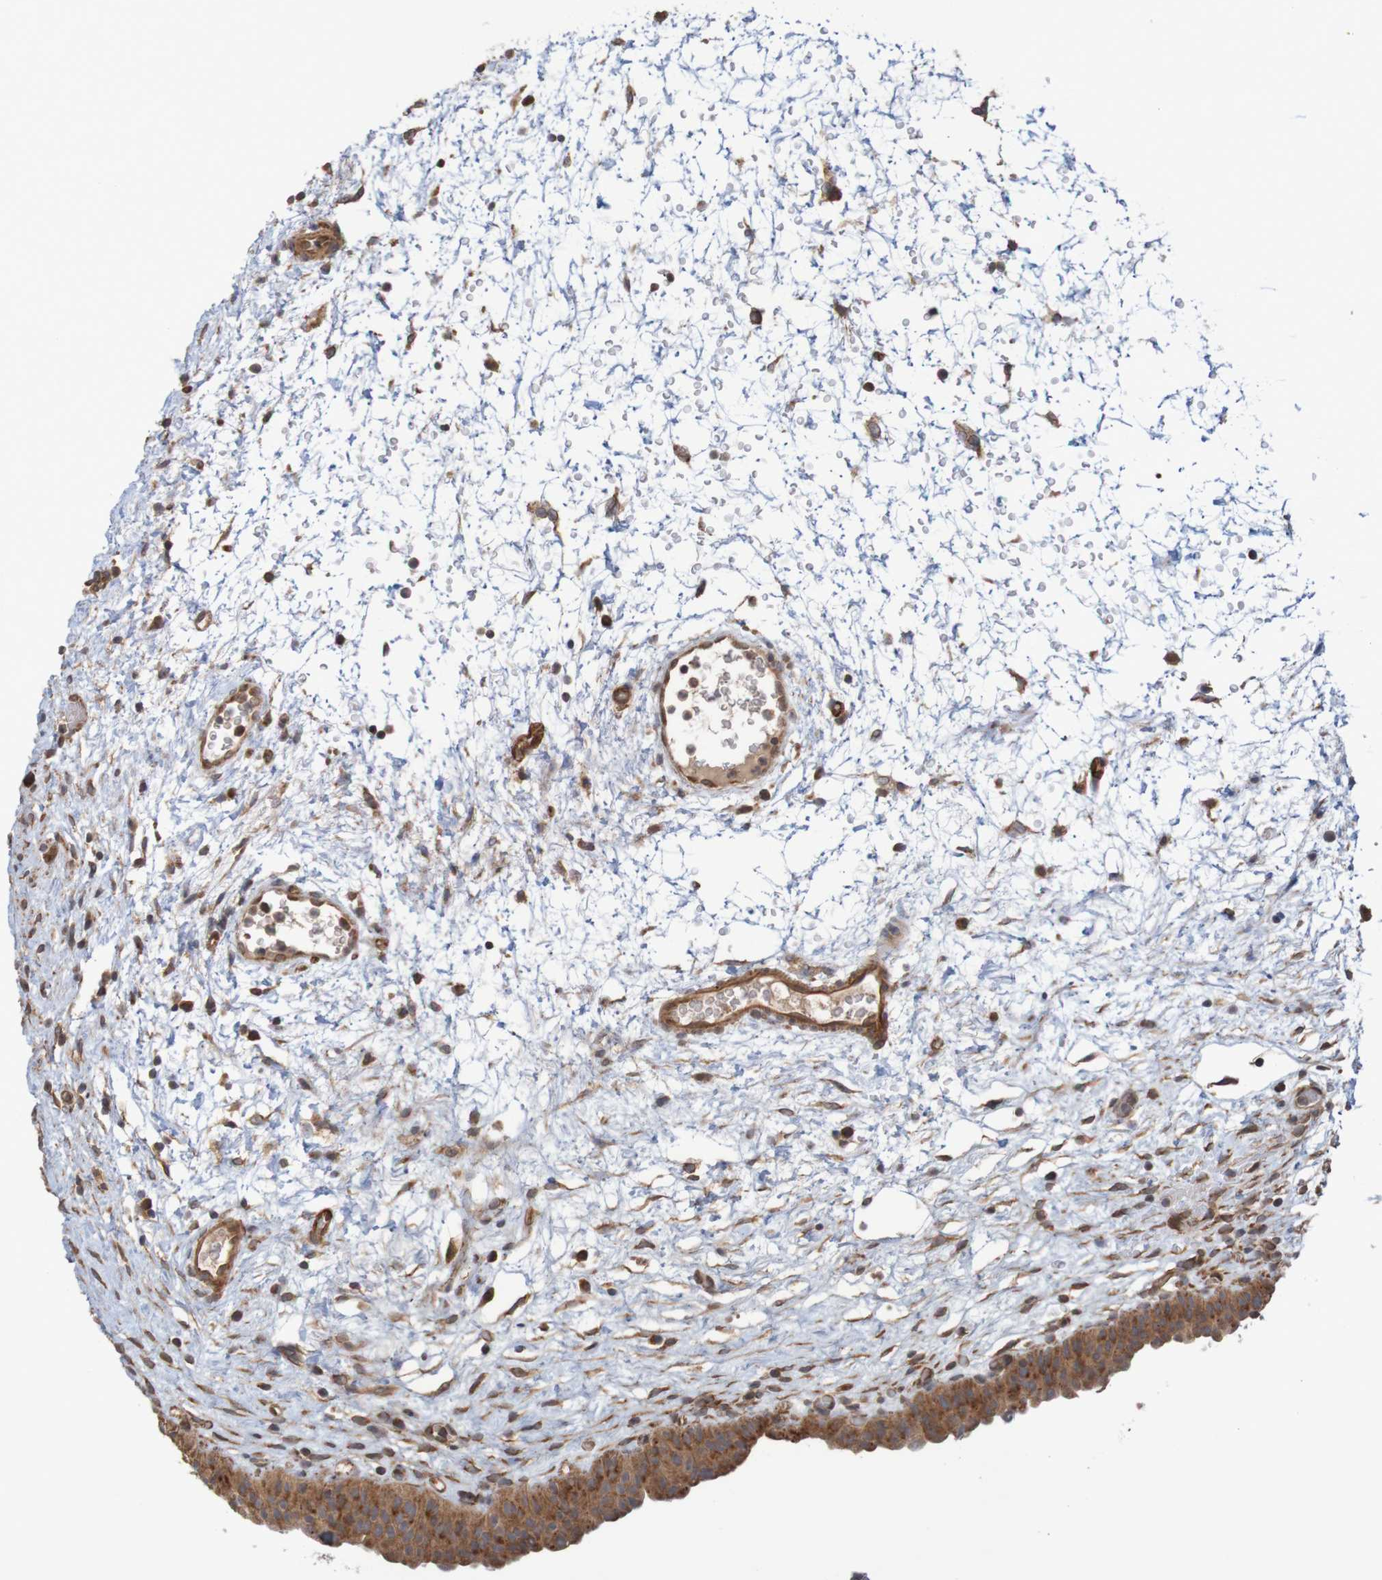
{"staining": {"intensity": "moderate", "quantity": ">75%", "location": "cytoplasmic/membranous"}, "tissue": "urinary bladder", "cell_type": "Urothelial cells", "image_type": "normal", "snomed": [{"axis": "morphology", "description": "Normal tissue, NOS"}, {"axis": "topography", "description": "Urinary bladder"}], "caption": "A micrograph of urinary bladder stained for a protein exhibits moderate cytoplasmic/membranous brown staining in urothelial cells. Using DAB (3,3'-diaminobenzidine) (brown) and hematoxylin (blue) stains, captured at high magnification using brightfield microscopy.", "gene": "MRPL52", "patient": {"sex": "male", "age": 46}}